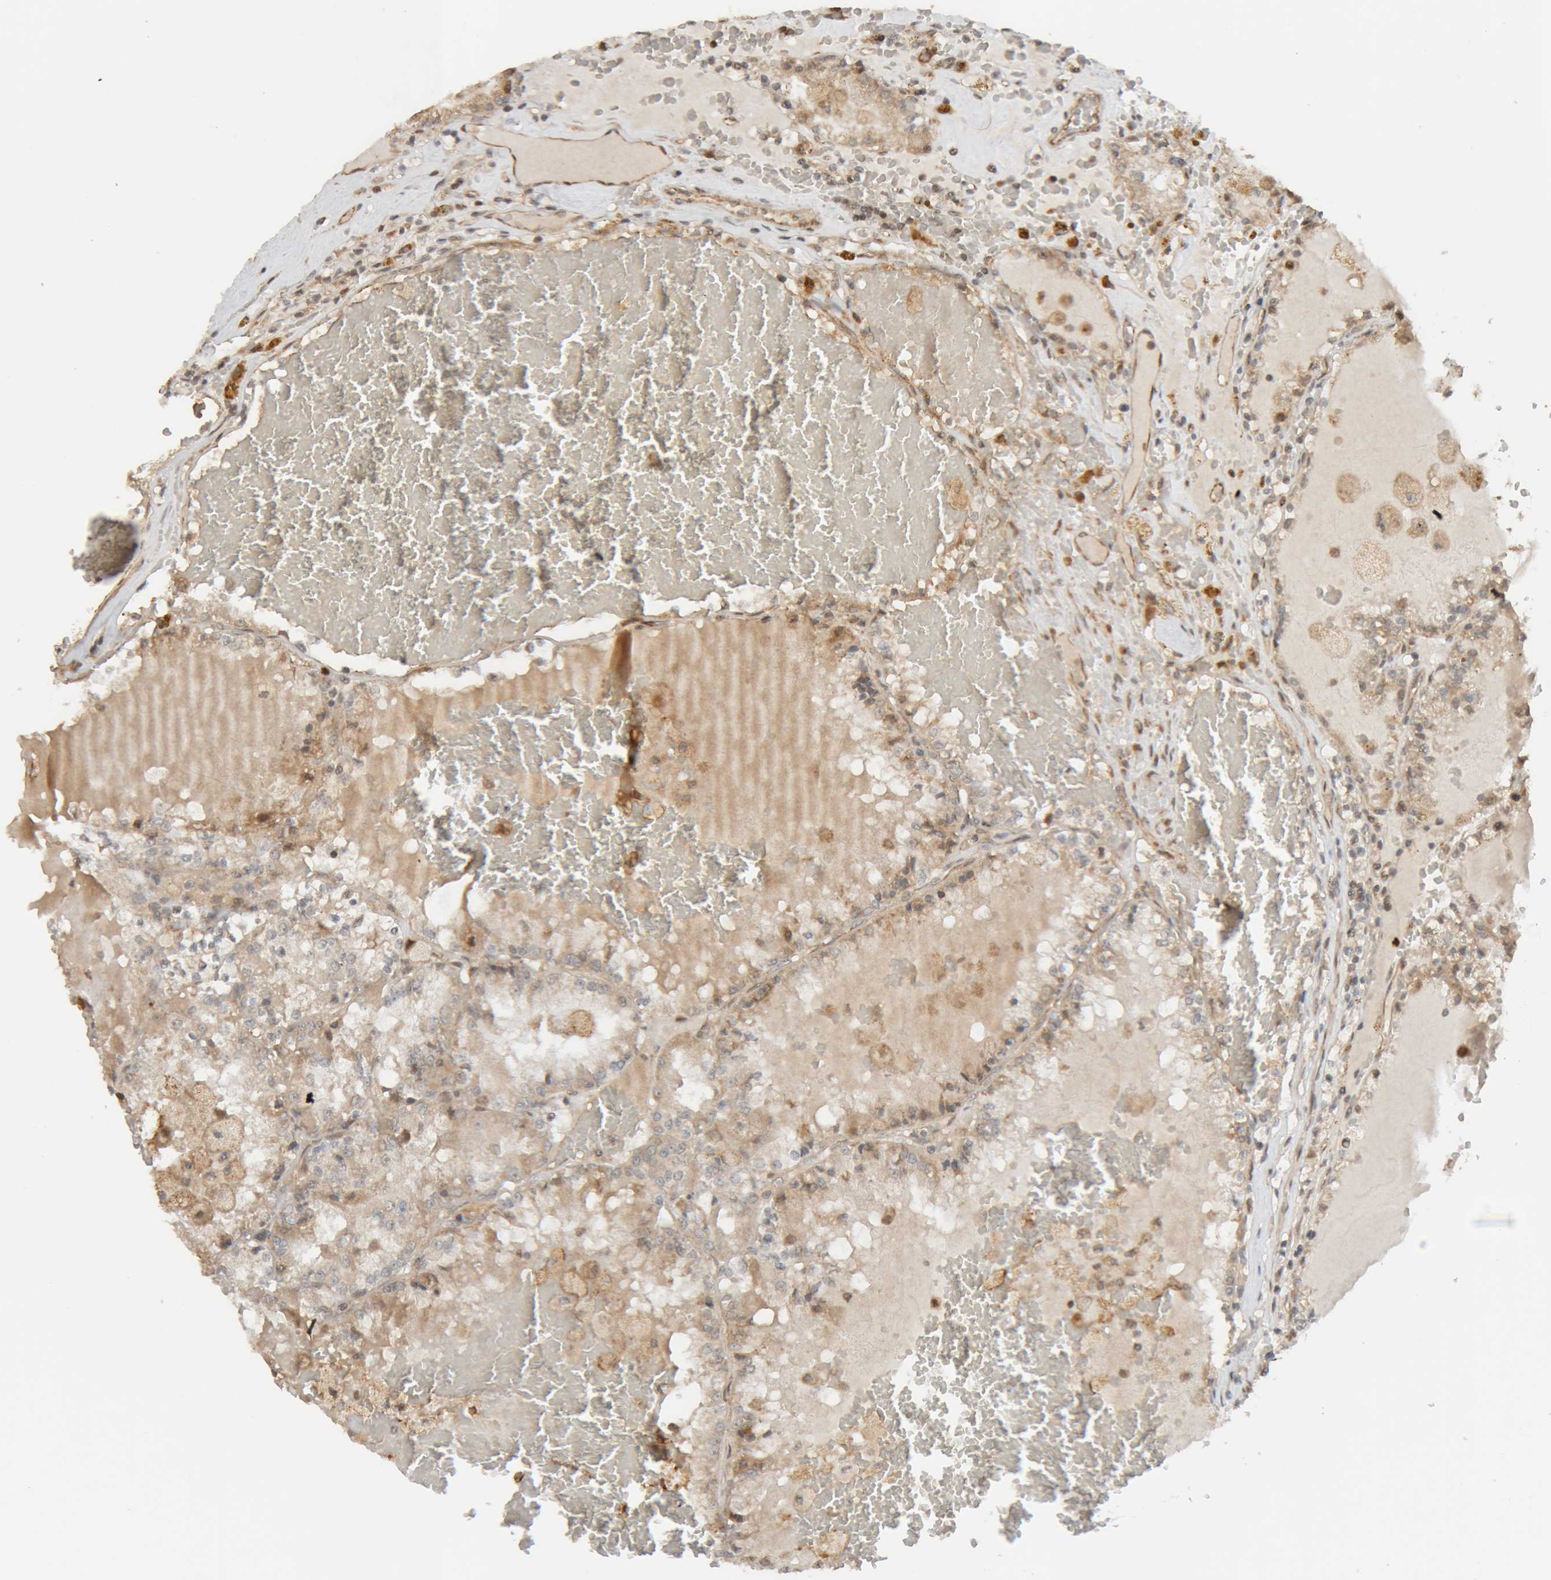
{"staining": {"intensity": "weak", "quantity": "<25%", "location": "cytoplasmic/membranous"}, "tissue": "renal cancer", "cell_type": "Tumor cells", "image_type": "cancer", "snomed": [{"axis": "morphology", "description": "Adenocarcinoma, NOS"}, {"axis": "topography", "description": "Kidney"}], "caption": "Protein analysis of renal adenocarcinoma shows no significant positivity in tumor cells.", "gene": "GINS4", "patient": {"sex": "female", "age": 56}}